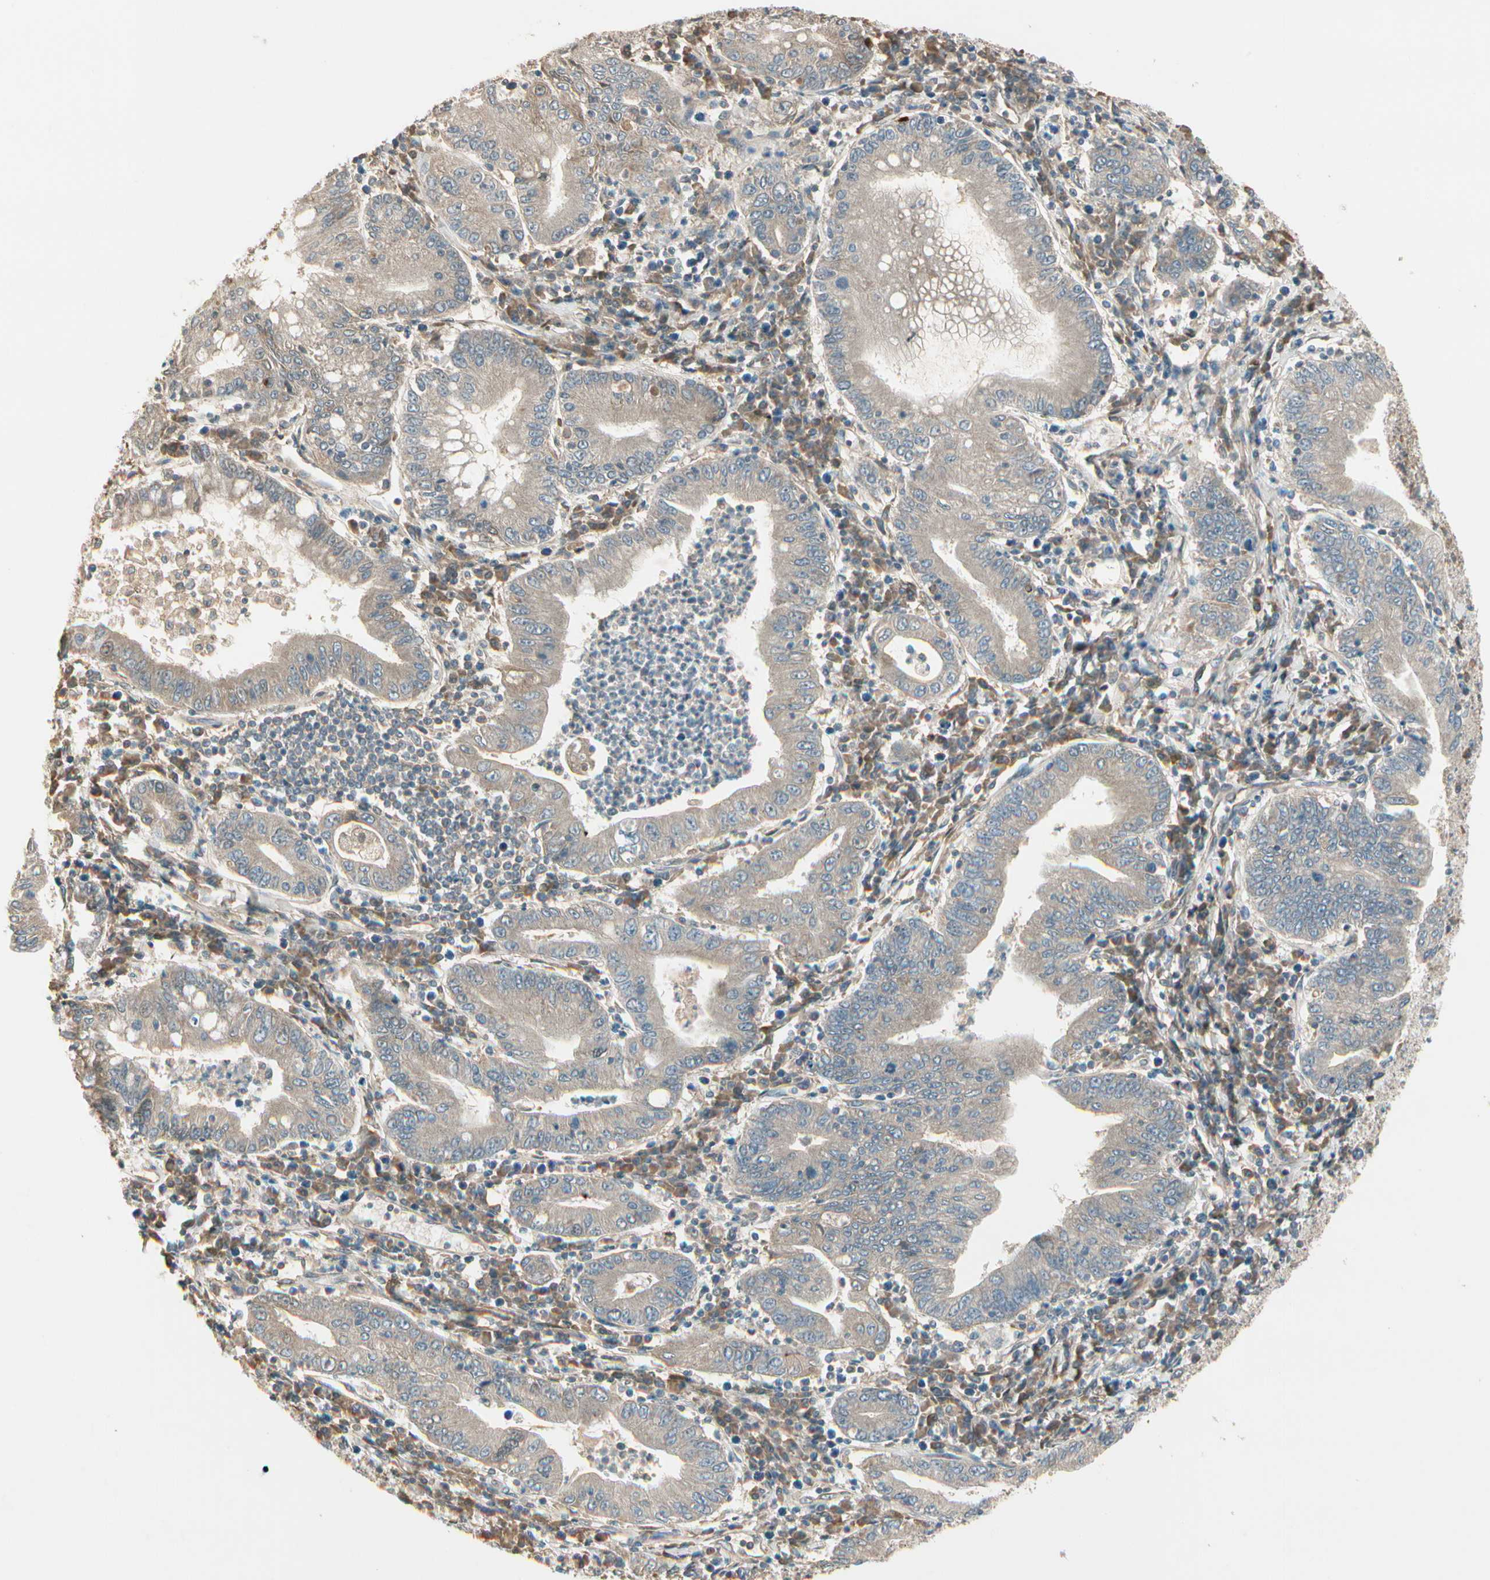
{"staining": {"intensity": "weak", "quantity": ">75%", "location": "cytoplasmic/membranous"}, "tissue": "stomach cancer", "cell_type": "Tumor cells", "image_type": "cancer", "snomed": [{"axis": "morphology", "description": "Normal tissue, NOS"}, {"axis": "morphology", "description": "Adenocarcinoma, NOS"}, {"axis": "topography", "description": "Esophagus"}, {"axis": "topography", "description": "Stomach, upper"}, {"axis": "topography", "description": "Peripheral nerve tissue"}], "caption": "Immunohistochemical staining of human adenocarcinoma (stomach) shows low levels of weak cytoplasmic/membranous protein expression in approximately >75% of tumor cells.", "gene": "ACVR1", "patient": {"sex": "male", "age": 62}}